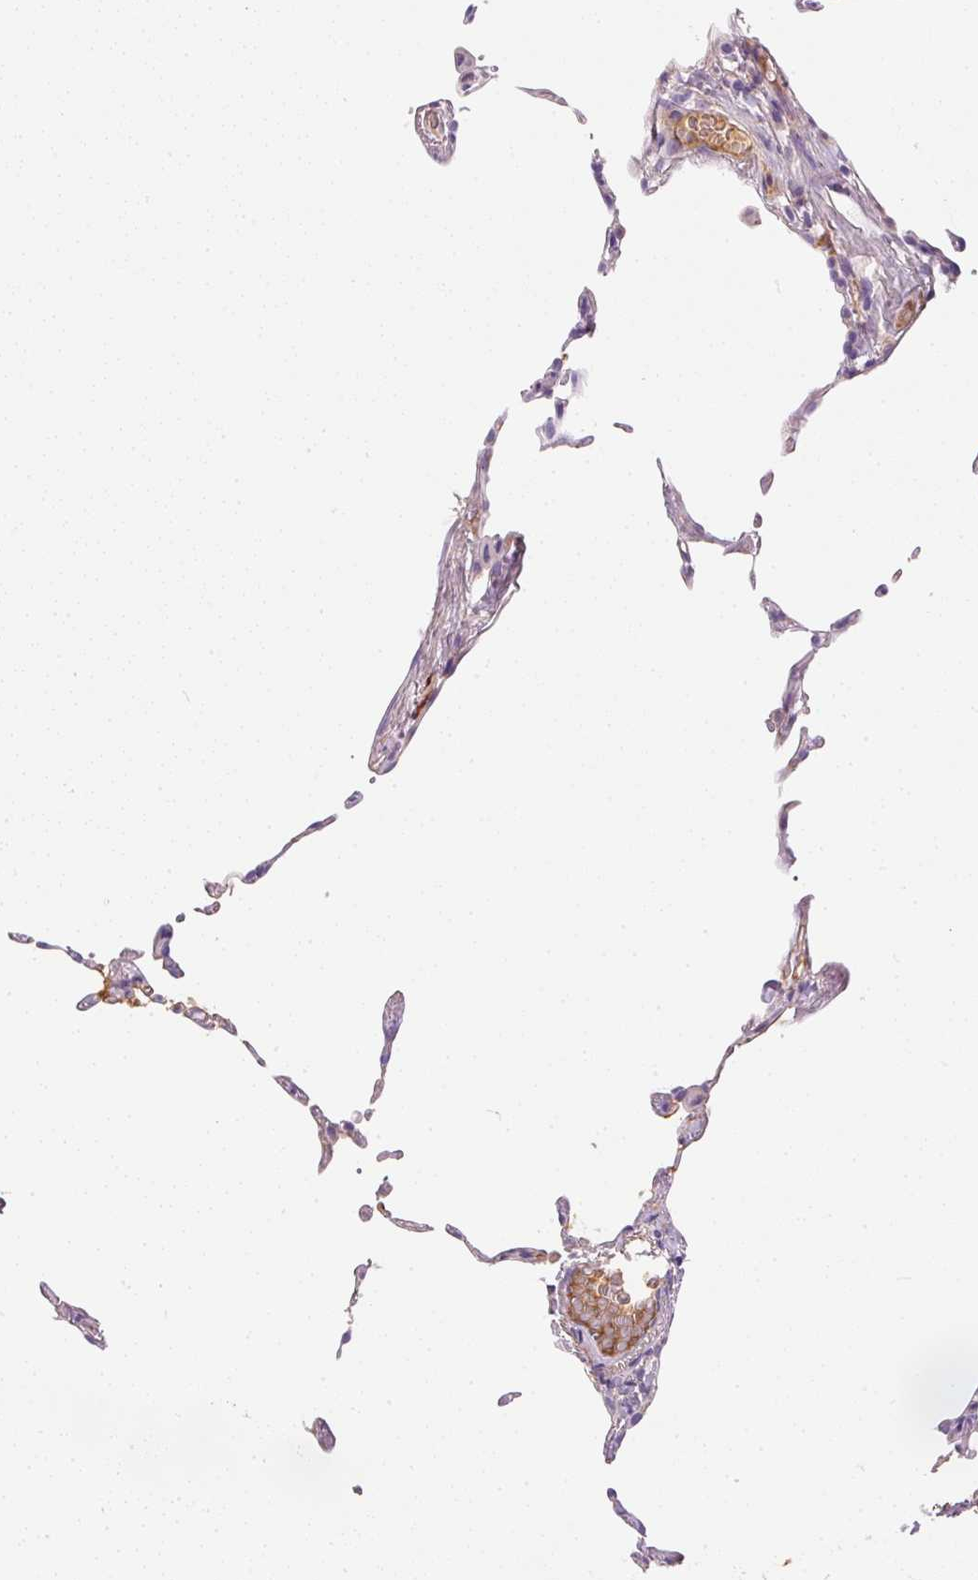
{"staining": {"intensity": "moderate", "quantity": "25%-75%", "location": "cytoplasmic/membranous,nuclear"}, "tissue": "lung", "cell_type": "Alveolar cells", "image_type": "normal", "snomed": [{"axis": "morphology", "description": "Normal tissue, NOS"}, {"axis": "topography", "description": "Lung"}], "caption": "An immunohistochemistry (IHC) photomicrograph of unremarkable tissue is shown. Protein staining in brown labels moderate cytoplasmic/membranous,nuclear positivity in lung within alveolar cells.", "gene": "ORM1", "patient": {"sex": "female", "age": 57}}